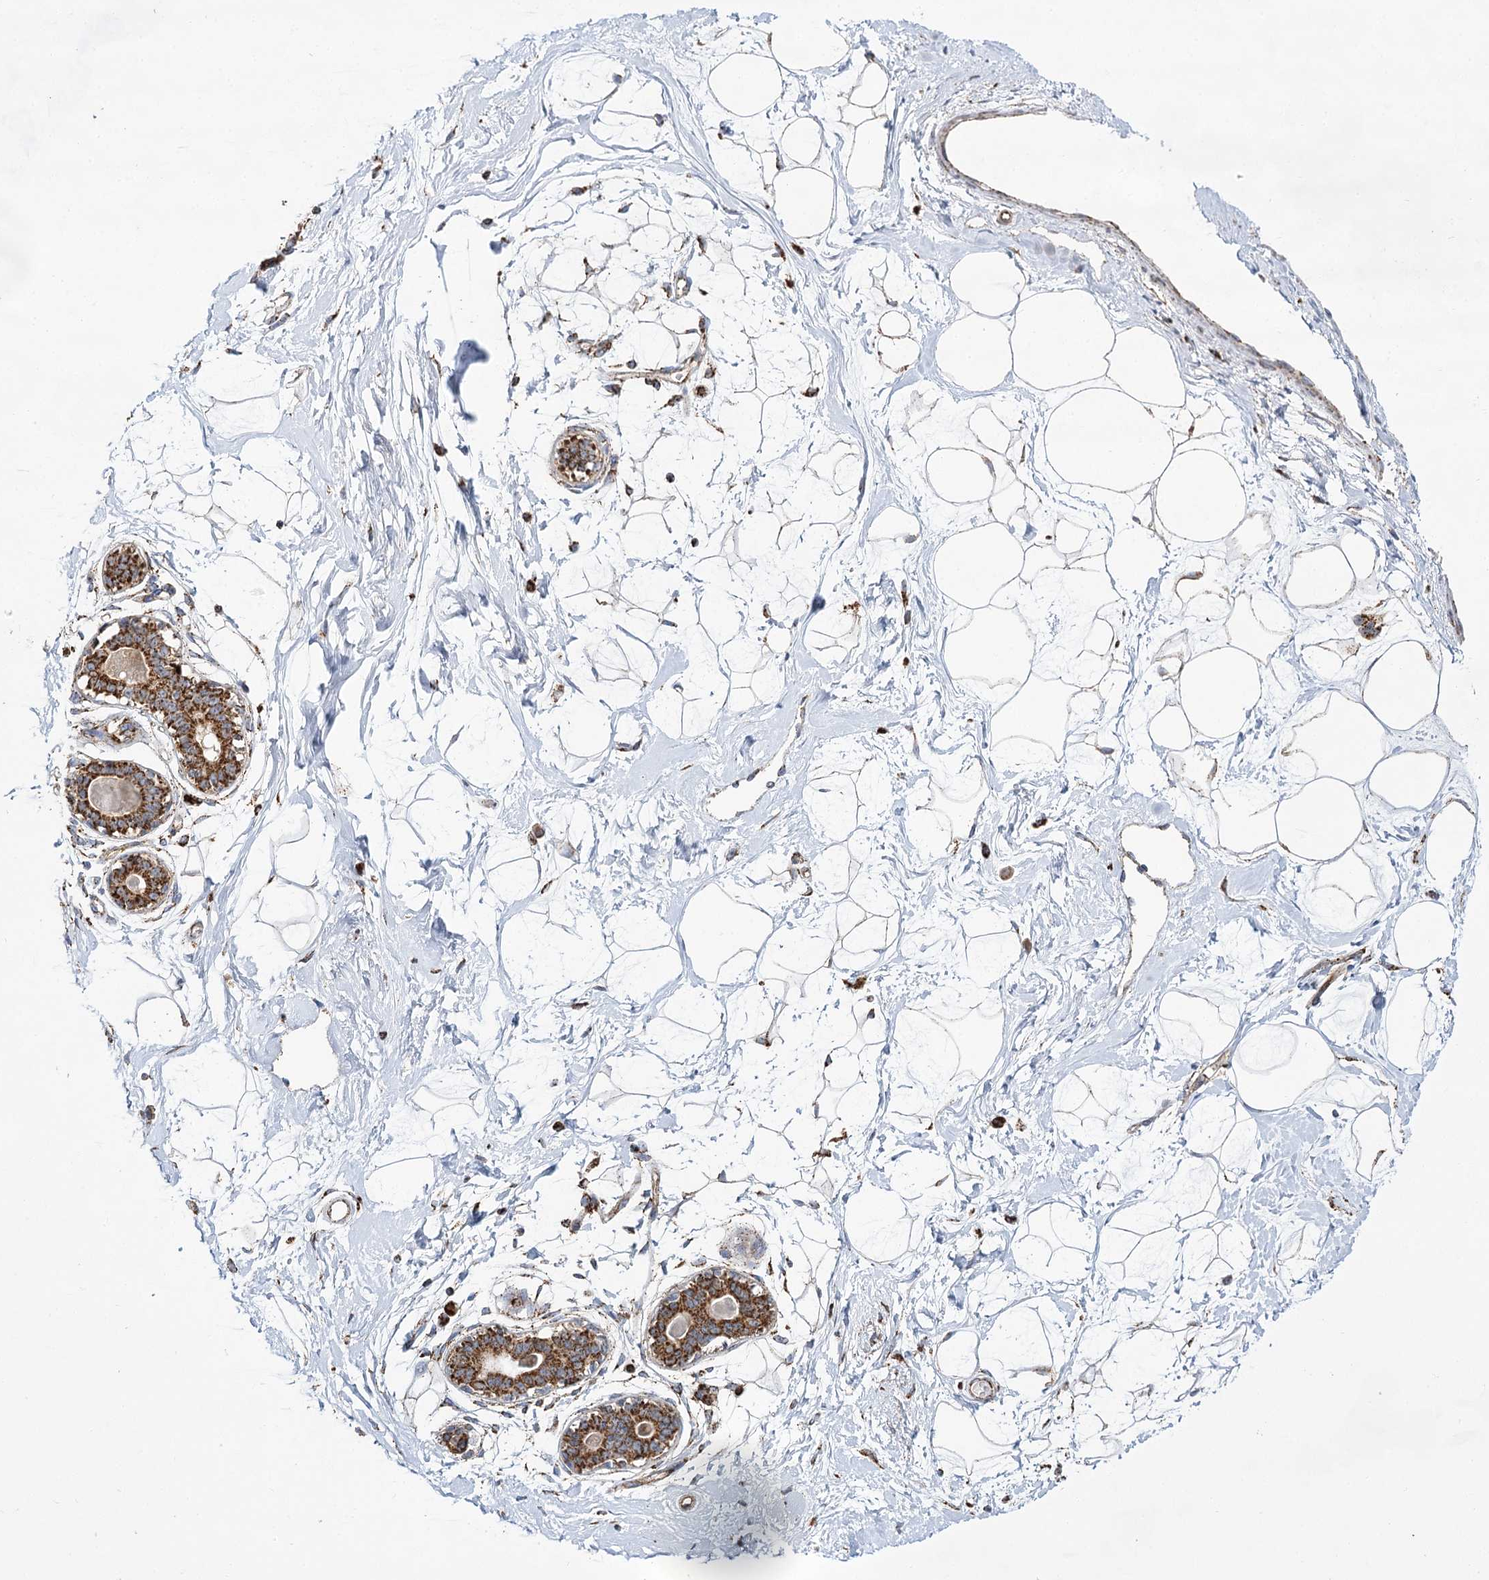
{"staining": {"intensity": "weak", "quantity": "<25%", "location": "cytoplasmic/membranous"}, "tissue": "breast", "cell_type": "Adipocytes", "image_type": "normal", "snomed": [{"axis": "morphology", "description": "Normal tissue, NOS"}, {"axis": "topography", "description": "Breast"}], "caption": "Image shows no significant protein staining in adipocytes of normal breast. (Brightfield microscopy of DAB IHC at high magnification).", "gene": "NADK2", "patient": {"sex": "female", "age": 45}}